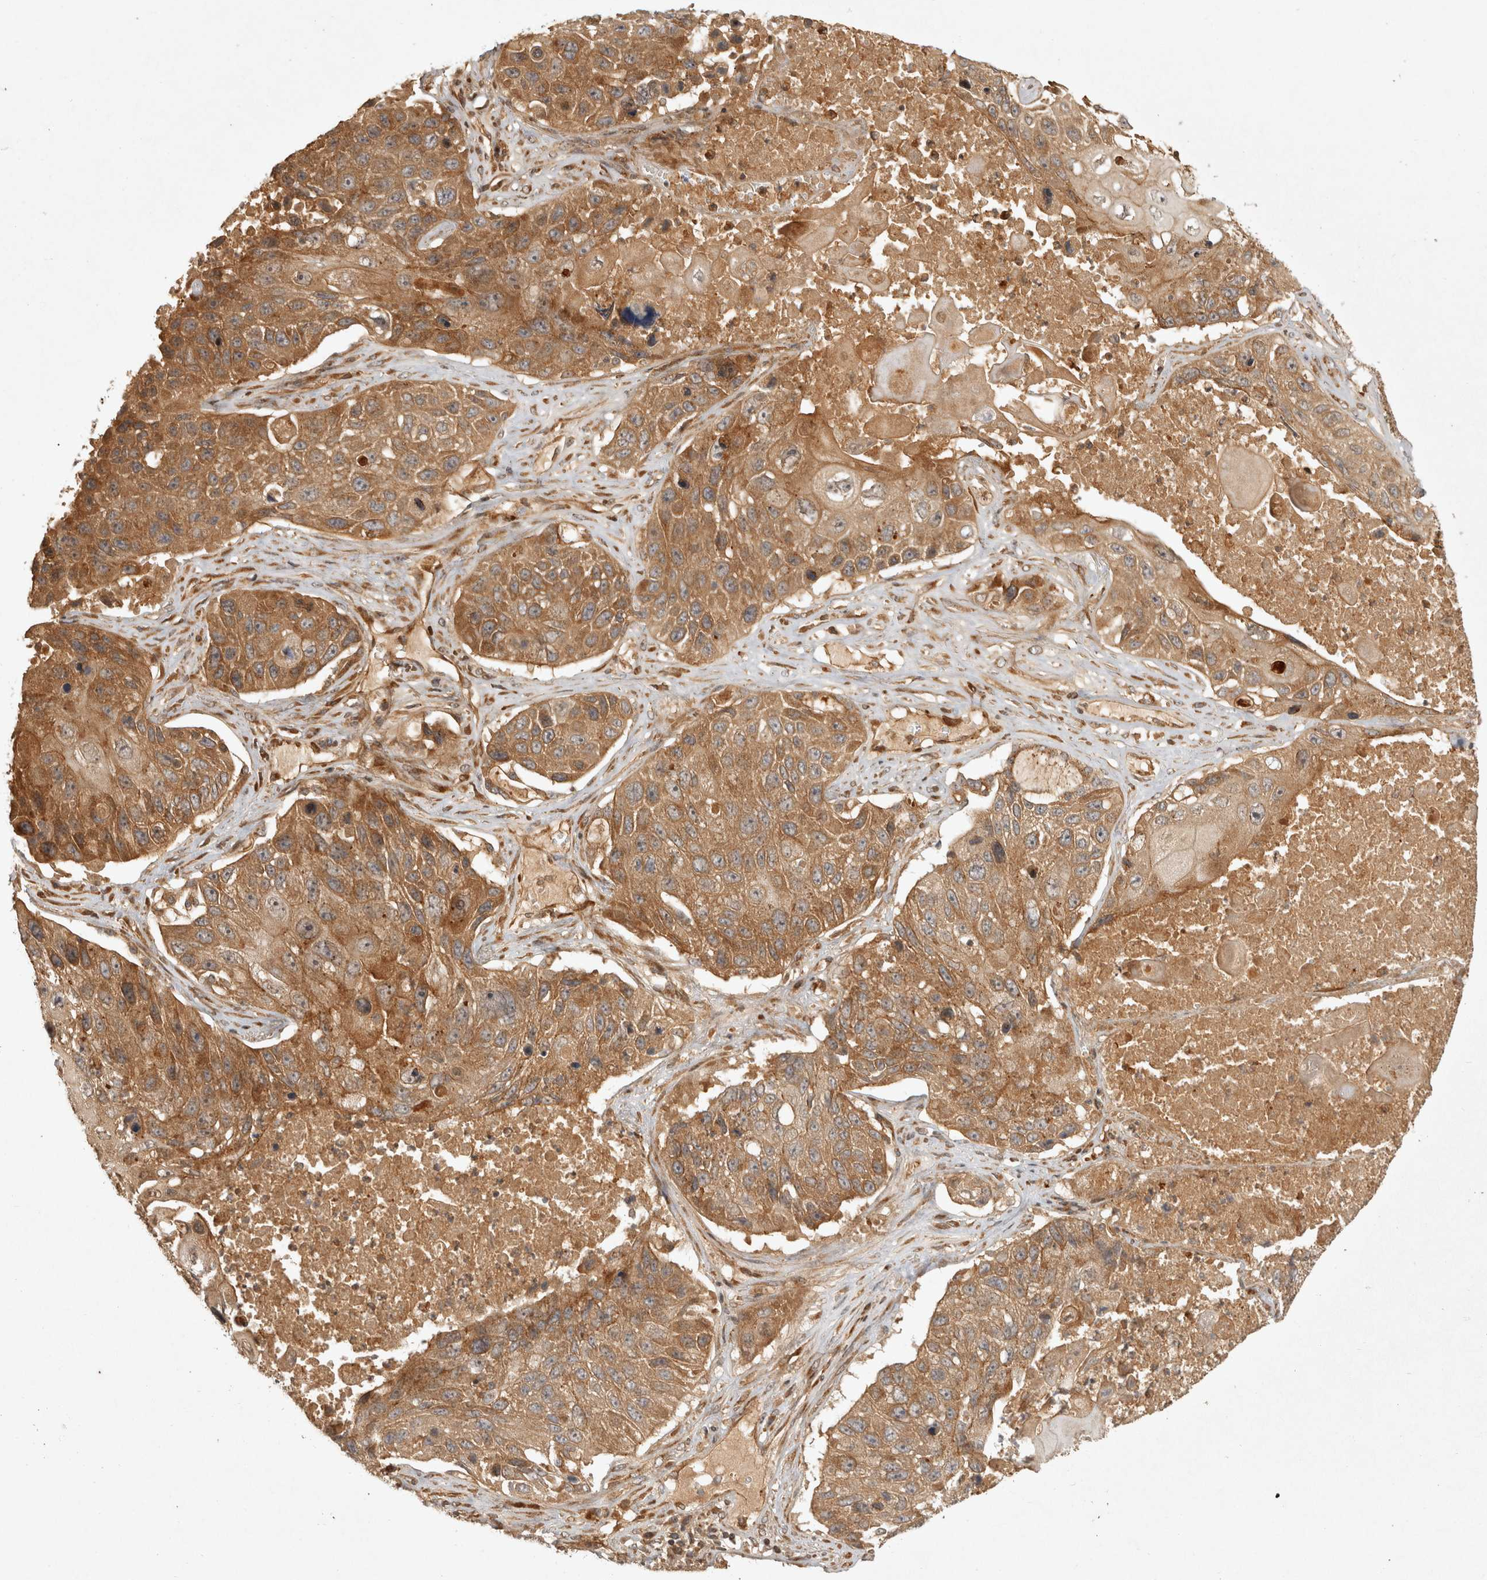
{"staining": {"intensity": "moderate", "quantity": ">75%", "location": "cytoplasmic/membranous"}, "tissue": "lung cancer", "cell_type": "Tumor cells", "image_type": "cancer", "snomed": [{"axis": "morphology", "description": "Squamous cell carcinoma, NOS"}, {"axis": "topography", "description": "Lung"}], "caption": "A brown stain highlights moderate cytoplasmic/membranous positivity of a protein in lung squamous cell carcinoma tumor cells. The staining is performed using DAB (3,3'-diaminobenzidine) brown chromogen to label protein expression. The nuclei are counter-stained blue using hematoxylin.", "gene": "CAMSAP2", "patient": {"sex": "male", "age": 61}}